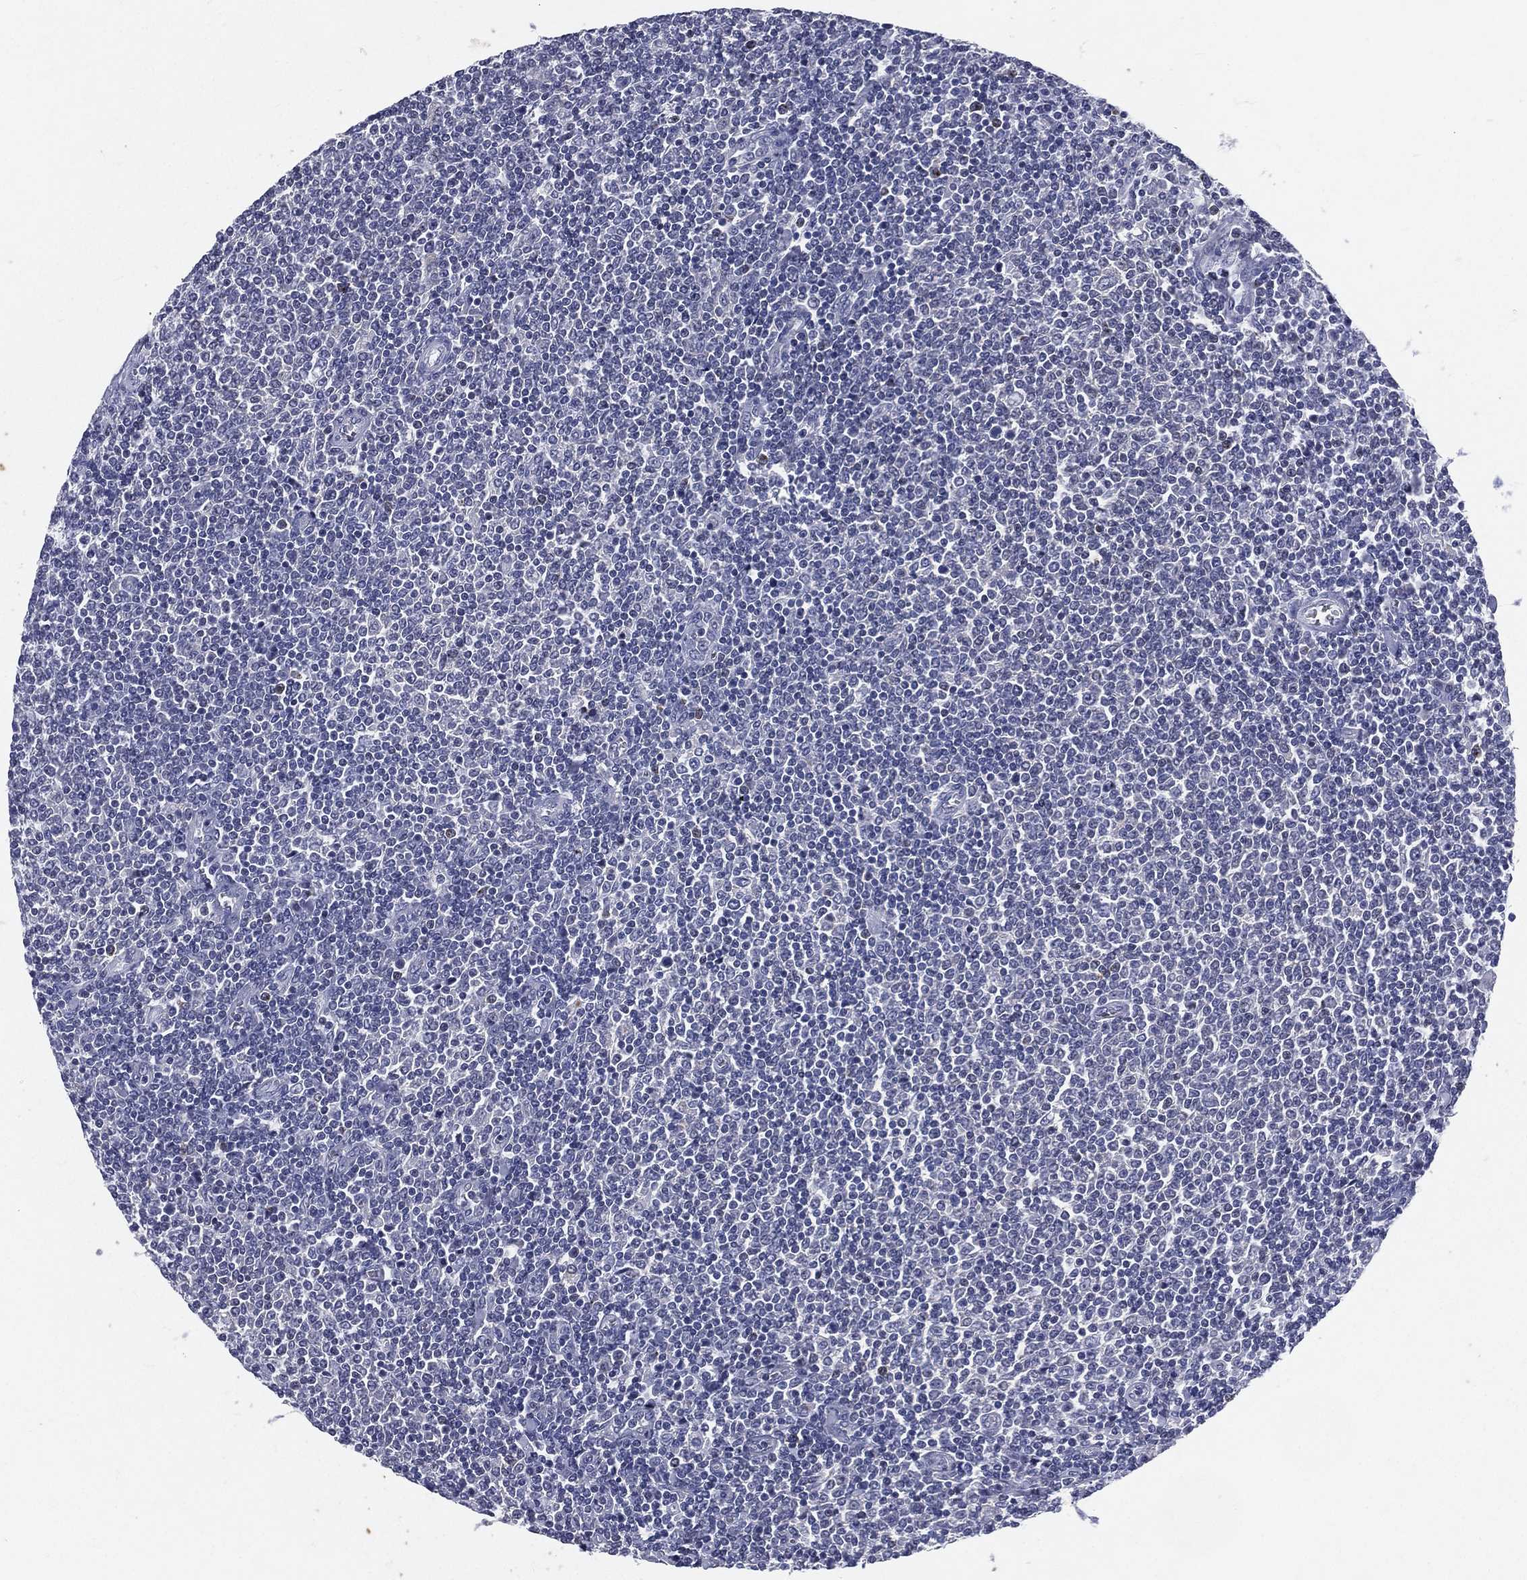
{"staining": {"intensity": "negative", "quantity": "none", "location": "none"}, "tissue": "lymphoma", "cell_type": "Tumor cells", "image_type": "cancer", "snomed": [{"axis": "morphology", "description": "Malignant lymphoma, non-Hodgkin's type, Low grade"}, {"axis": "topography", "description": "Lymph node"}], "caption": "This is a histopathology image of immunohistochemistry (IHC) staining of lymphoma, which shows no staining in tumor cells.", "gene": "IFT27", "patient": {"sex": "male", "age": 52}}